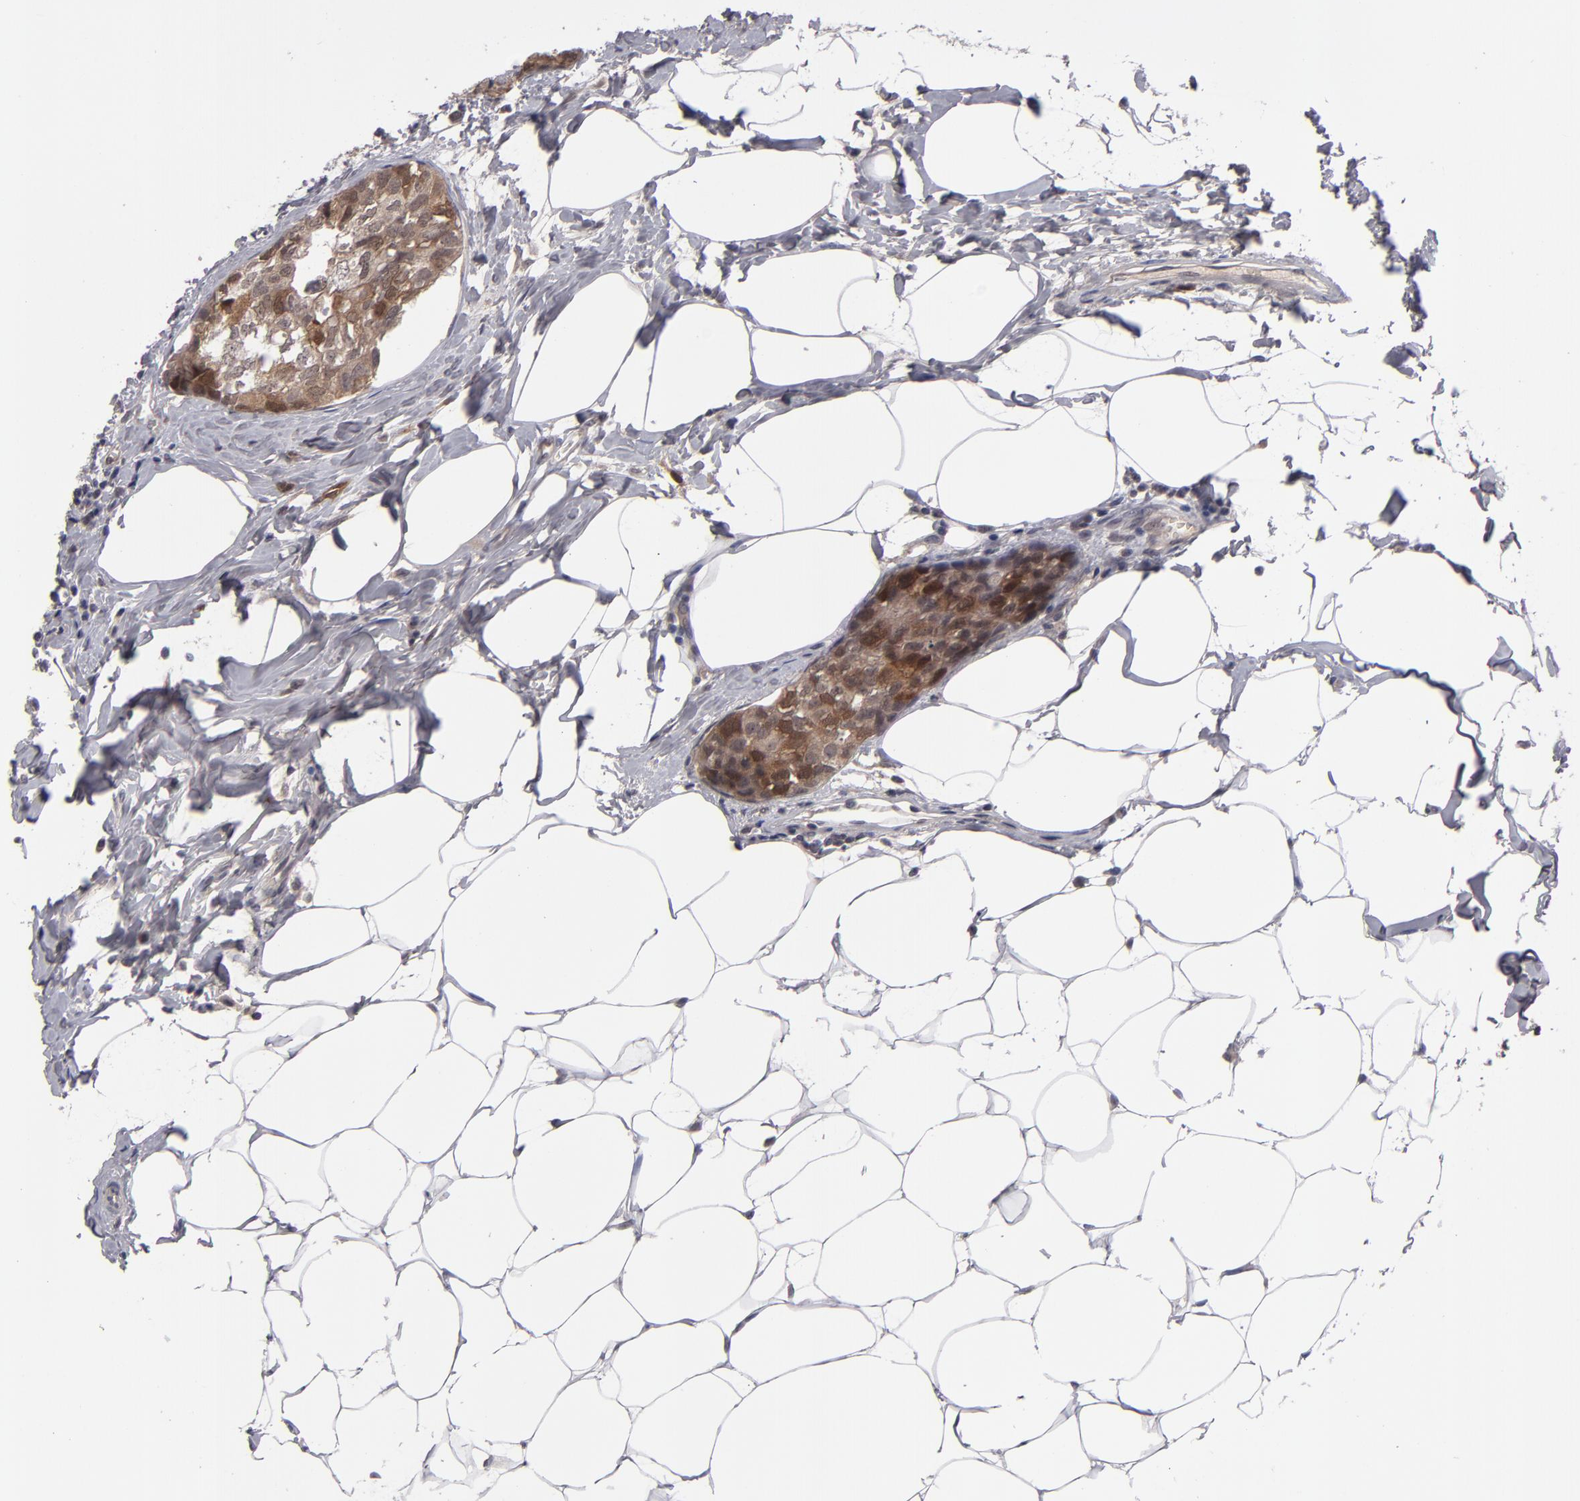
{"staining": {"intensity": "moderate", "quantity": ">75%", "location": "cytoplasmic/membranous"}, "tissue": "breast cancer", "cell_type": "Tumor cells", "image_type": "cancer", "snomed": [{"axis": "morphology", "description": "Normal tissue, NOS"}, {"axis": "morphology", "description": "Duct carcinoma"}, {"axis": "topography", "description": "Breast"}], "caption": "Immunohistochemical staining of breast invasive ductal carcinoma reveals moderate cytoplasmic/membranous protein staining in approximately >75% of tumor cells. (Stains: DAB in brown, nuclei in blue, Microscopy: brightfield microscopy at high magnification).", "gene": "TYMS", "patient": {"sex": "female", "age": 50}}